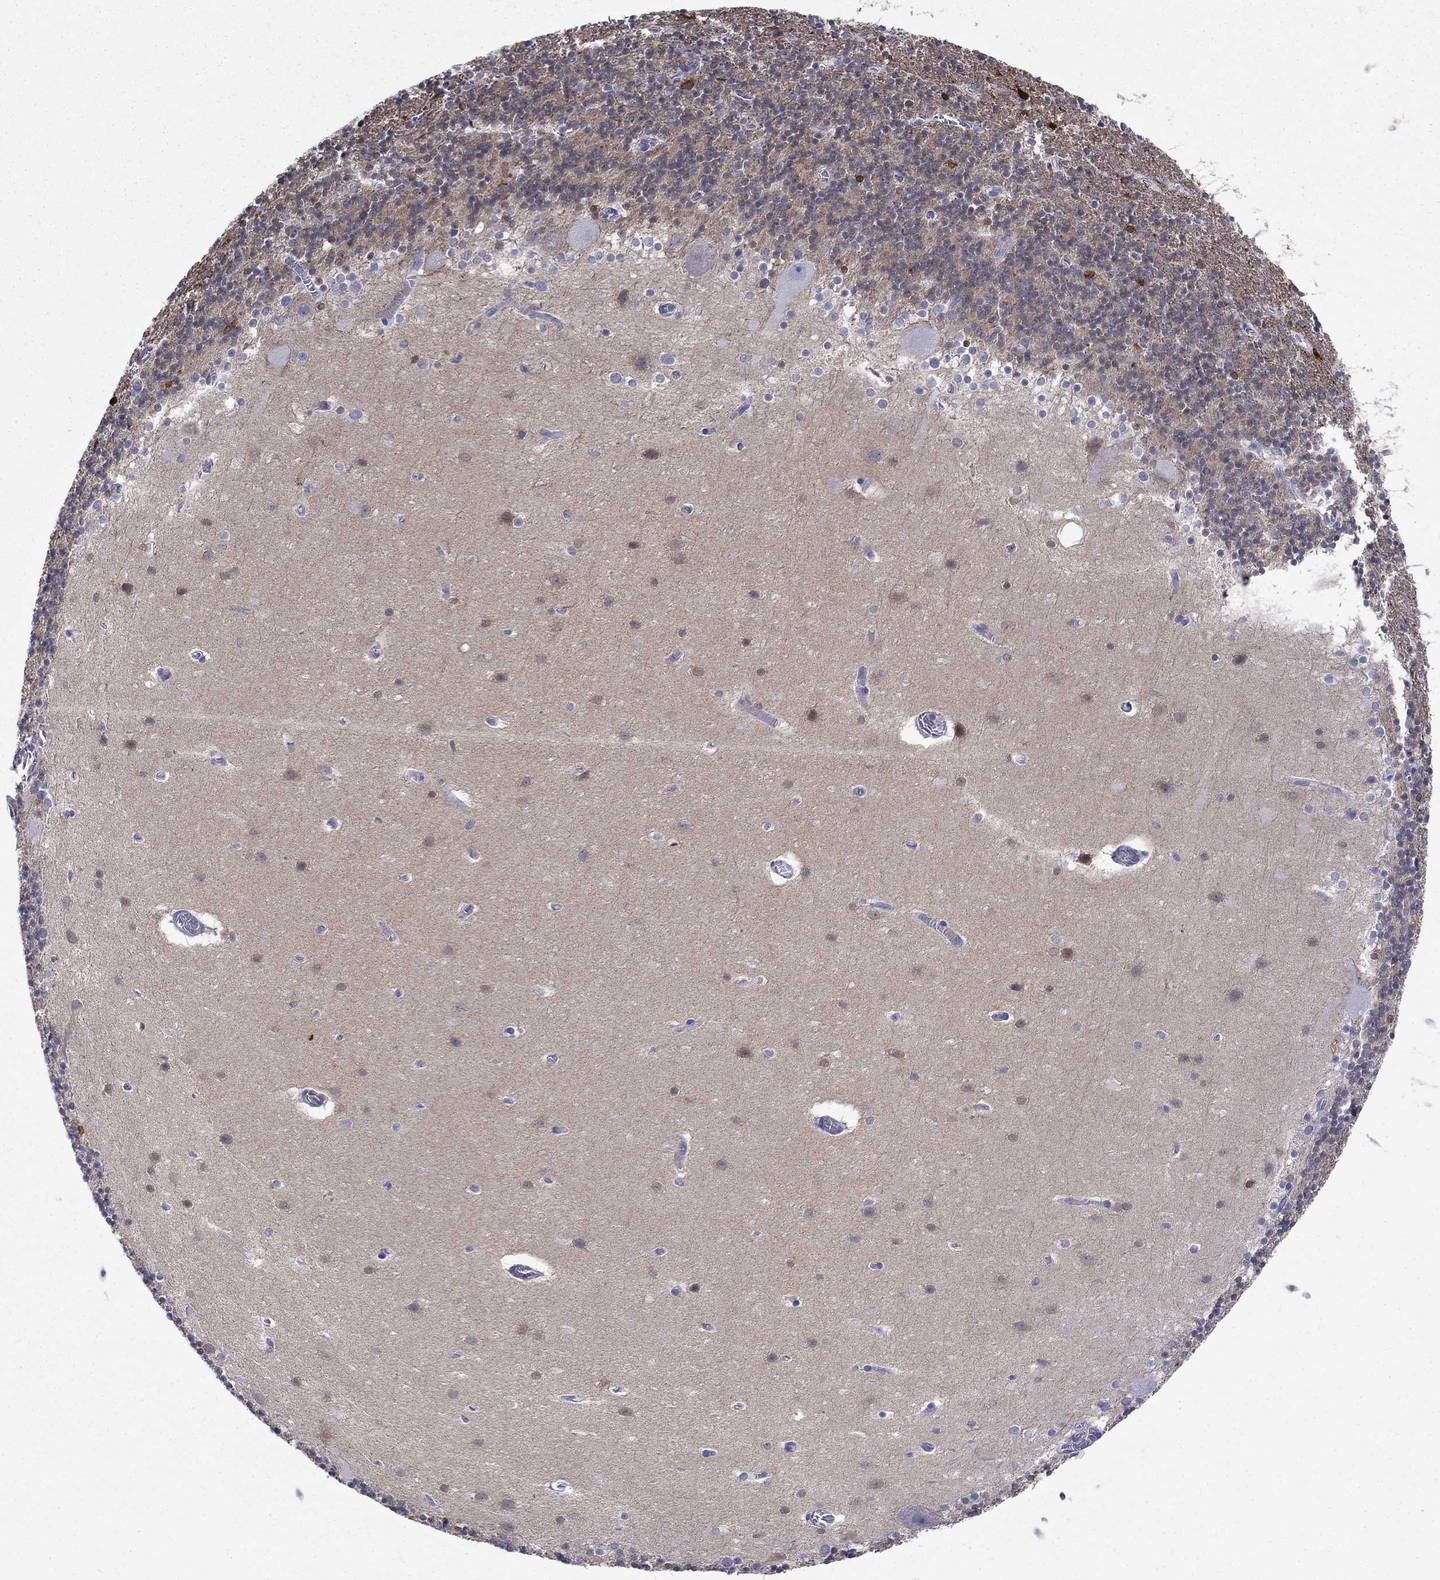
{"staining": {"intensity": "moderate", "quantity": "<25%", "location": "cytoplasmic/membranous"}, "tissue": "cerebellum", "cell_type": "Cells in granular layer", "image_type": "normal", "snomed": [{"axis": "morphology", "description": "Normal tissue, NOS"}, {"axis": "topography", "description": "Cerebellum"}], "caption": "Cerebellum stained with a brown dye exhibits moderate cytoplasmic/membranous positive expression in about <25% of cells in granular layer.", "gene": "STMN1", "patient": {"sex": "male", "age": 70}}